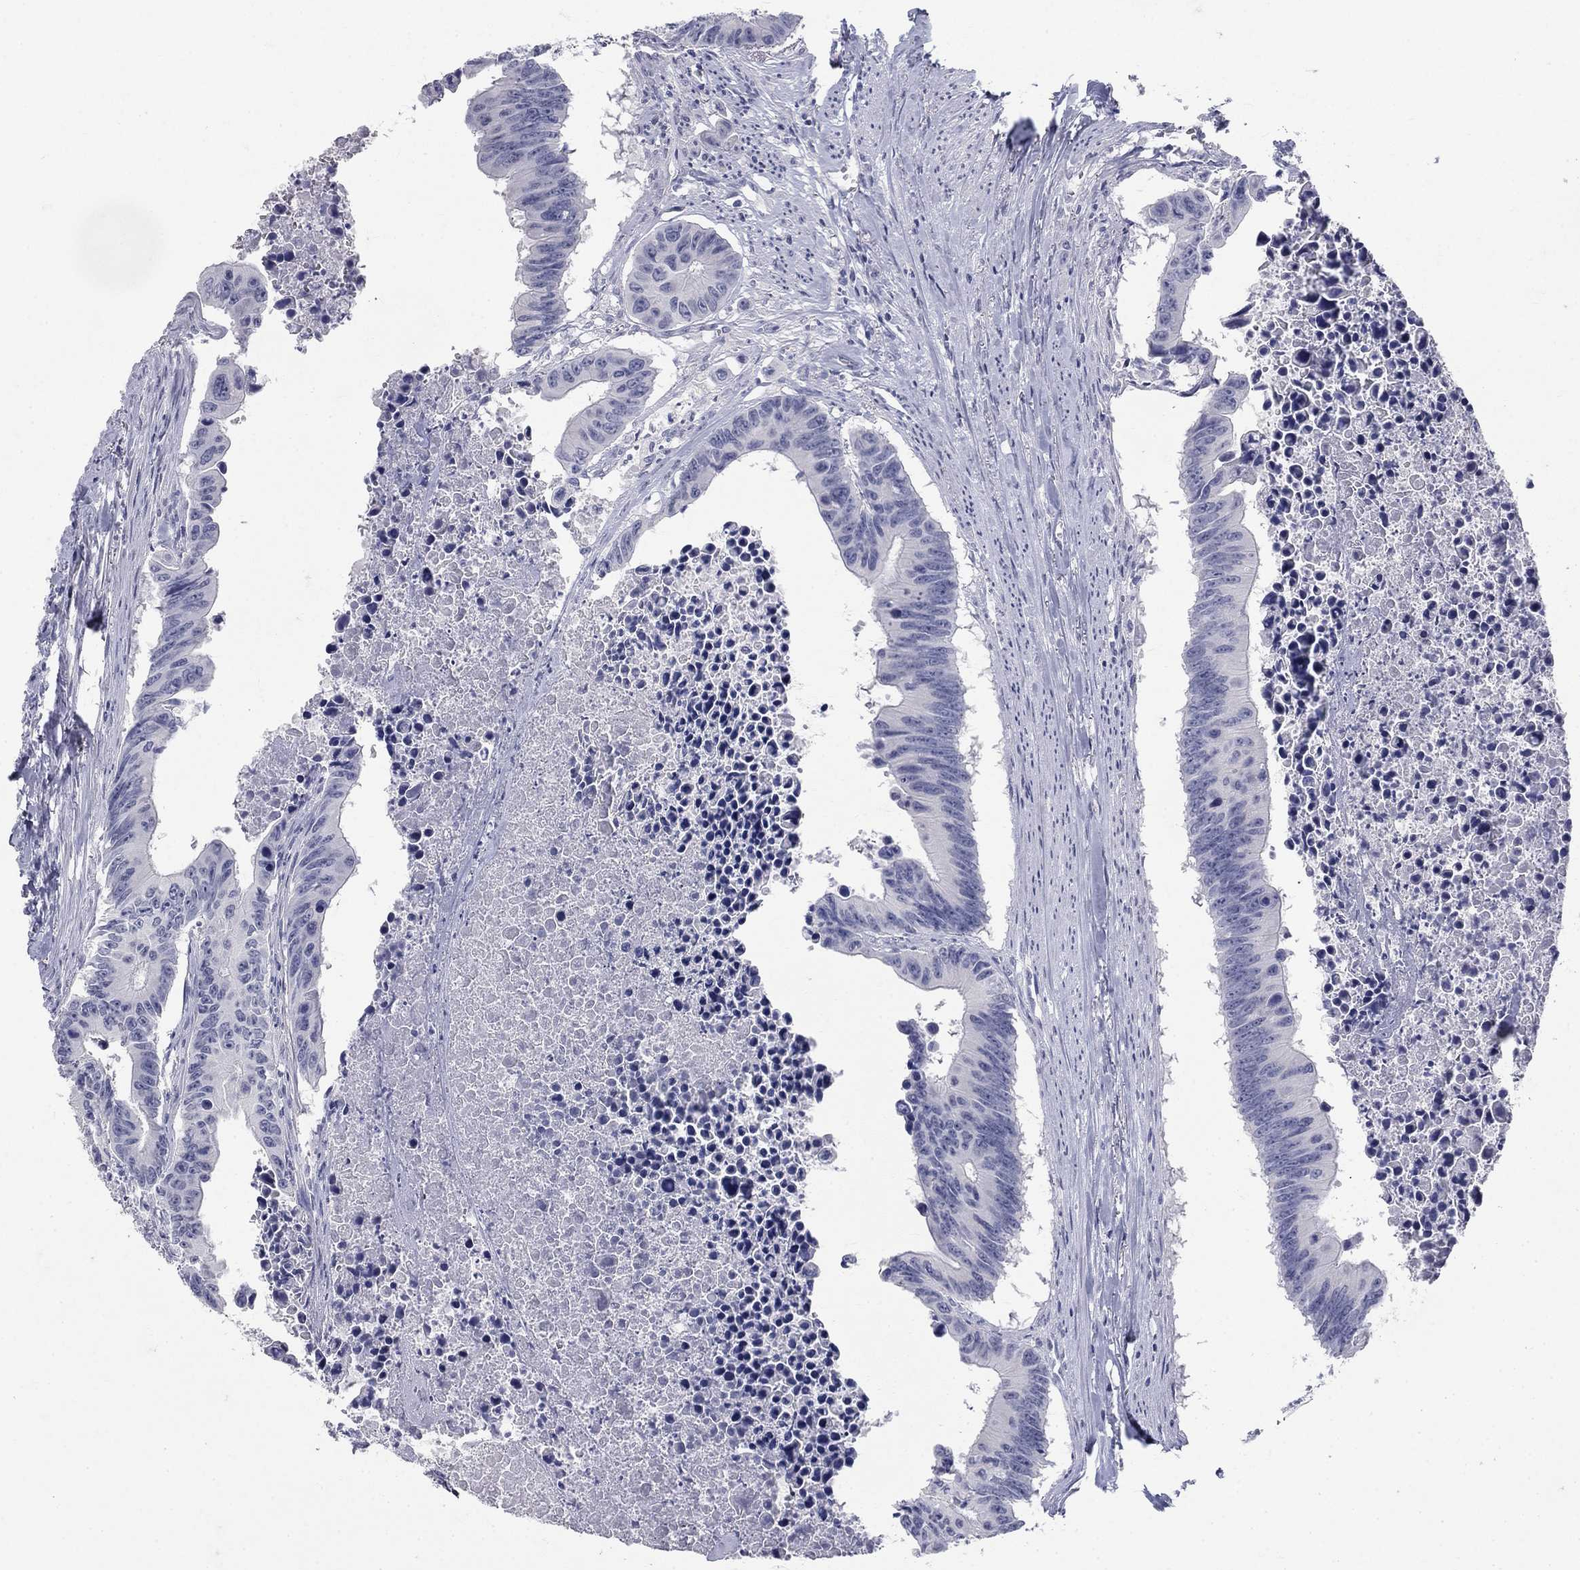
{"staining": {"intensity": "negative", "quantity": "none", "location": "none"}, "tissue": "colorectal cancer", "cell_type": "Tumor cells", "image_type": "cancer", "snomed": [{"axis": "morphology", "description": "Adenocarcinoma, NOS"}, {"axis": "topography", "description": "Colon"}], "caption": "Immunohistochemistry photomicrograph of neoplastic tissue: human adenocarcinoma (colorectal) stained with DAB (3,3'-diaminobenzidine) demonstrates no significant protein expression in tumor cells. Brightfield microscopy of IHC stained with DAB (brown) and hematoxylin (blue), captured at high magnification.", "gene": "ELAVL4", "patient": {"sex": "female", "age": 87}}